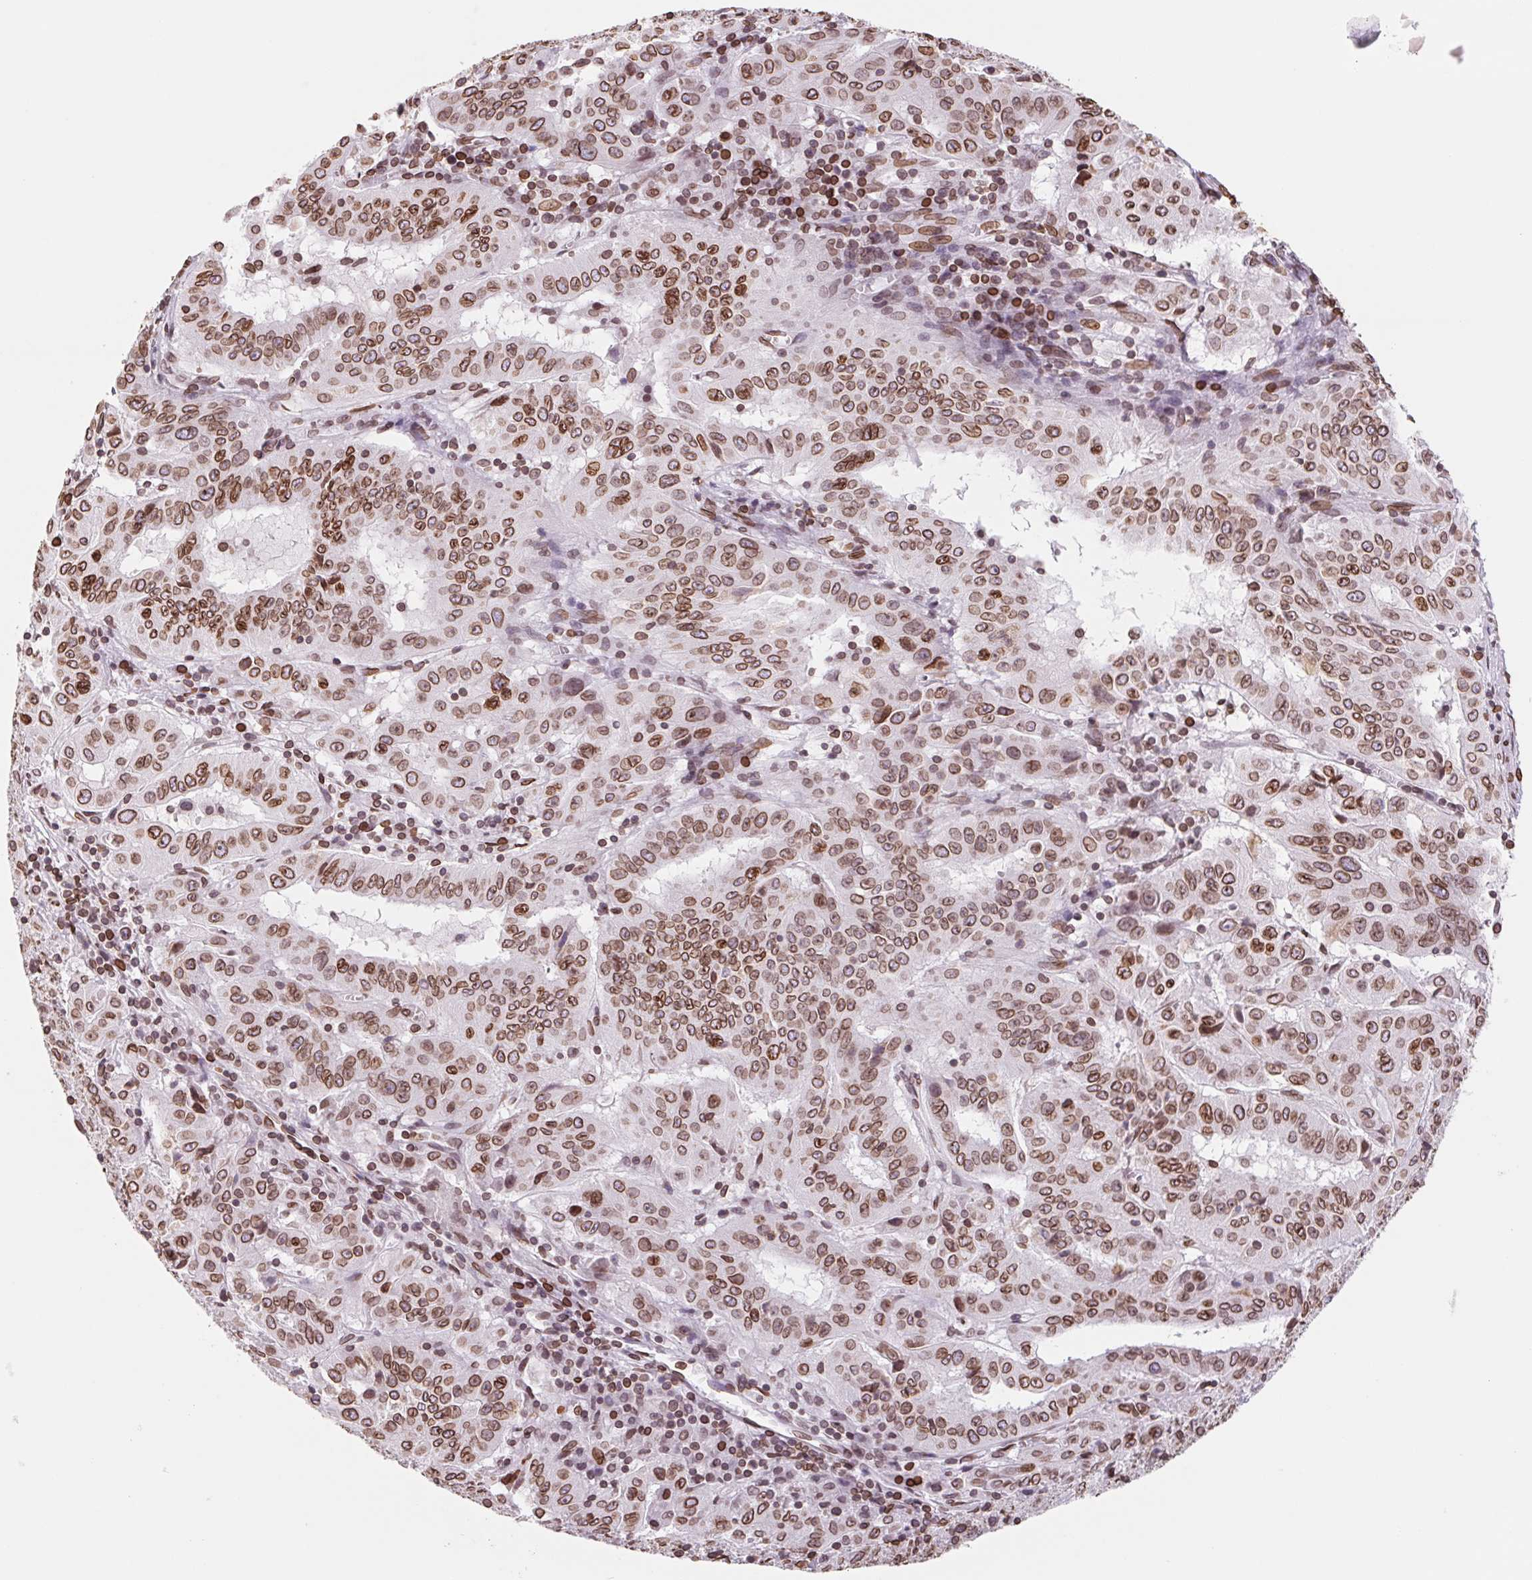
{"staining": {"intensity": "strong", "quantity": ">75%", "location": "cytoplasmic/membranous,nuclear"}, "tissue": "pancreatic cancer", "cell_type": "Tumor cells", "image_type": "cancer", "snomed": [{"axis": "morphology", "description": "Adenocarcinoma, NOS"}, {"axis": "topography", "description": "Pancreas"}], "caption": "This photomicrograph displays adenocarcinoma (pancreatic) stained with IHC to label a protein in brown. The cytoplasmic/membranous and nuclear of tumor cells show strong positivity for the protein. Nuclei are counter-stained blue.", "gene": "LMNB2", "patient": {"sex": "male", "age": 63}}